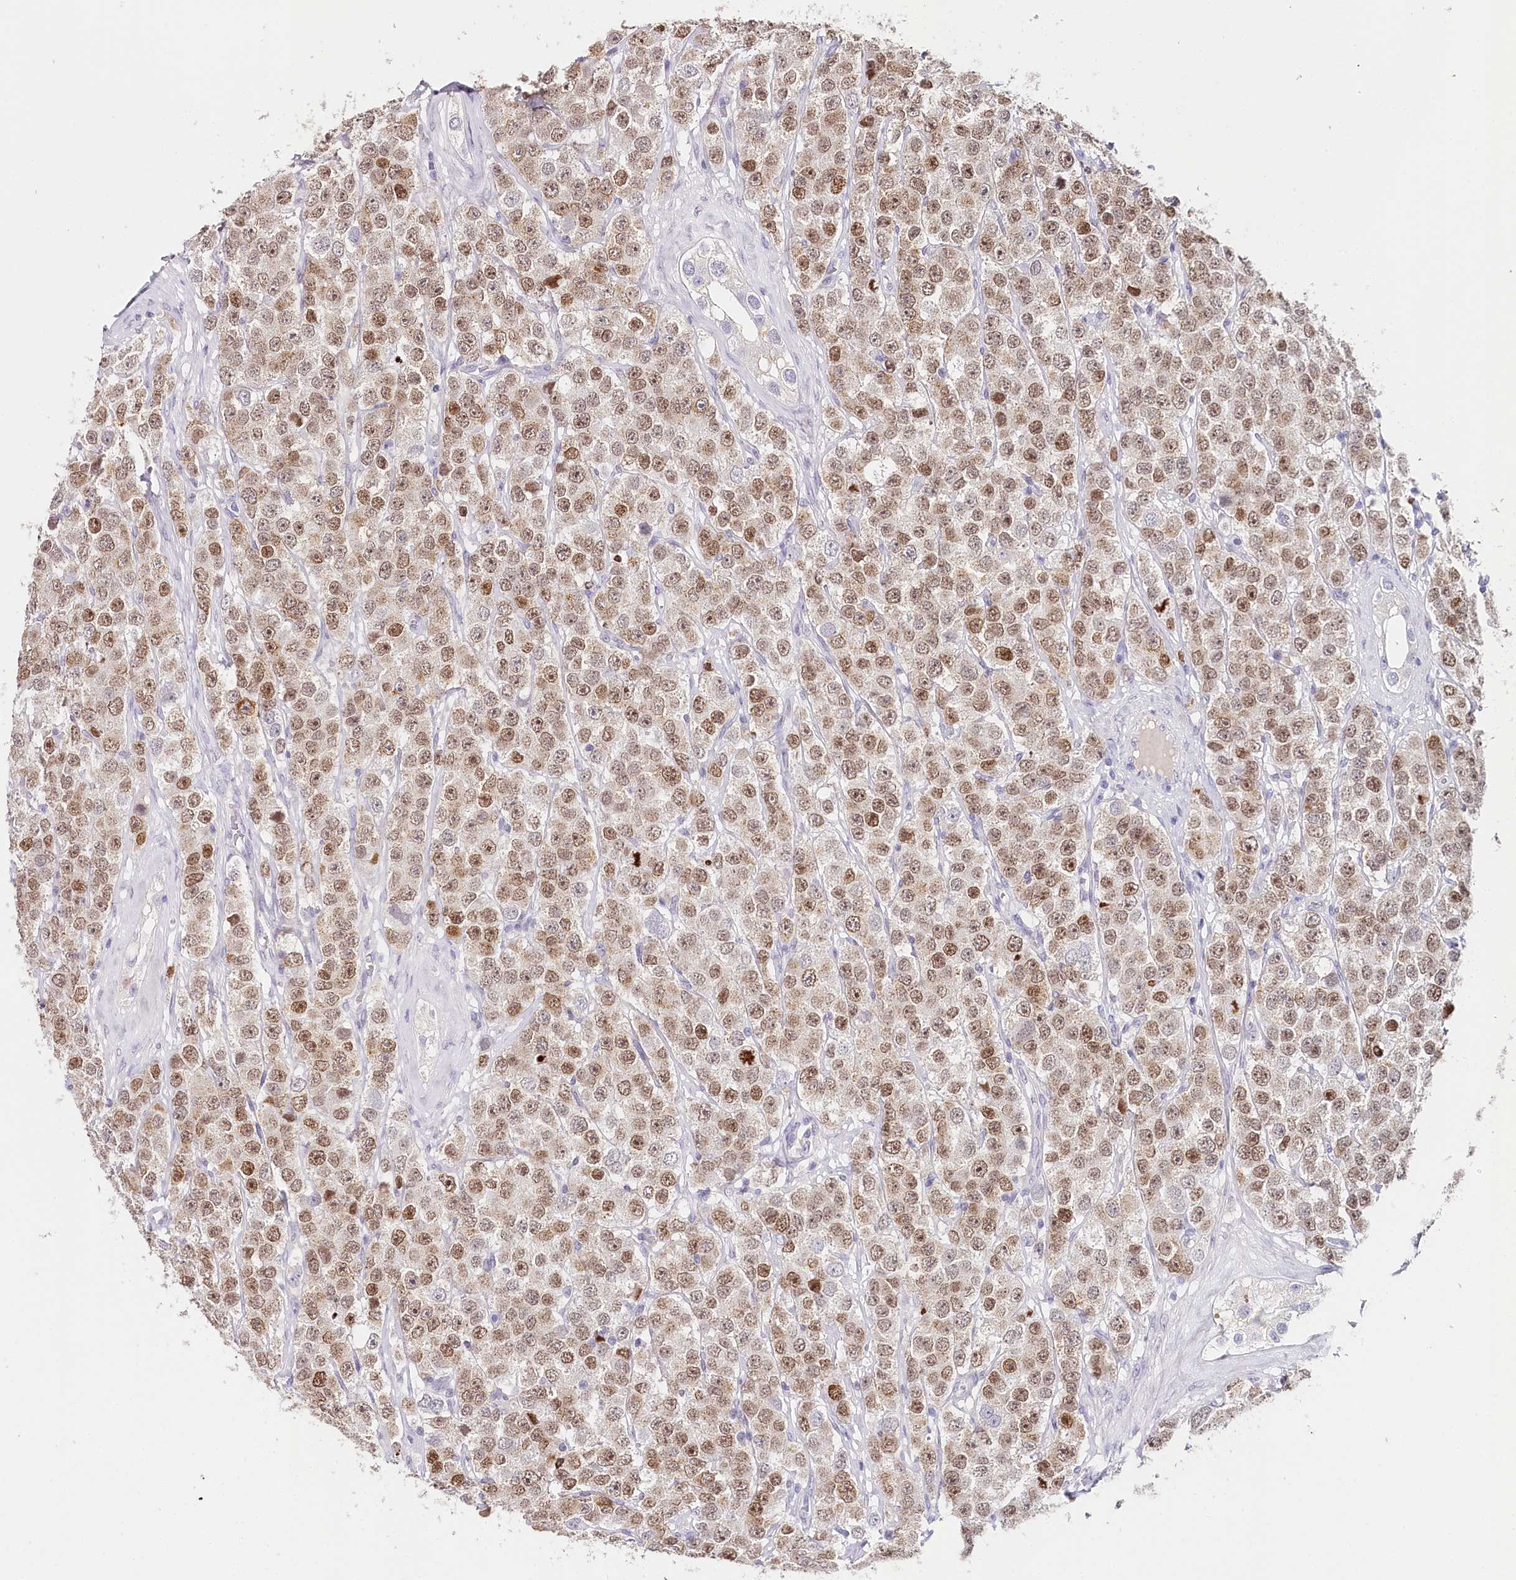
{"staining": {"intensity": "moderate", "quantity": ">75%", "location": "nuclear"}, "tissue": "testis cancer", "cell_type": "Tumor cells", "image_type": "cancer", "snomed": [{"axis": "morphology", "description": "Seminoma, NOS"}, {"axis": "topography", "description": "Testis"}], "caption": "Testis cancer (seminoma) stained with a protein marker exhibits moderate staining in tumor cells.", "gene": "TP53", "patient": {"sex": "male", "age": 28}}